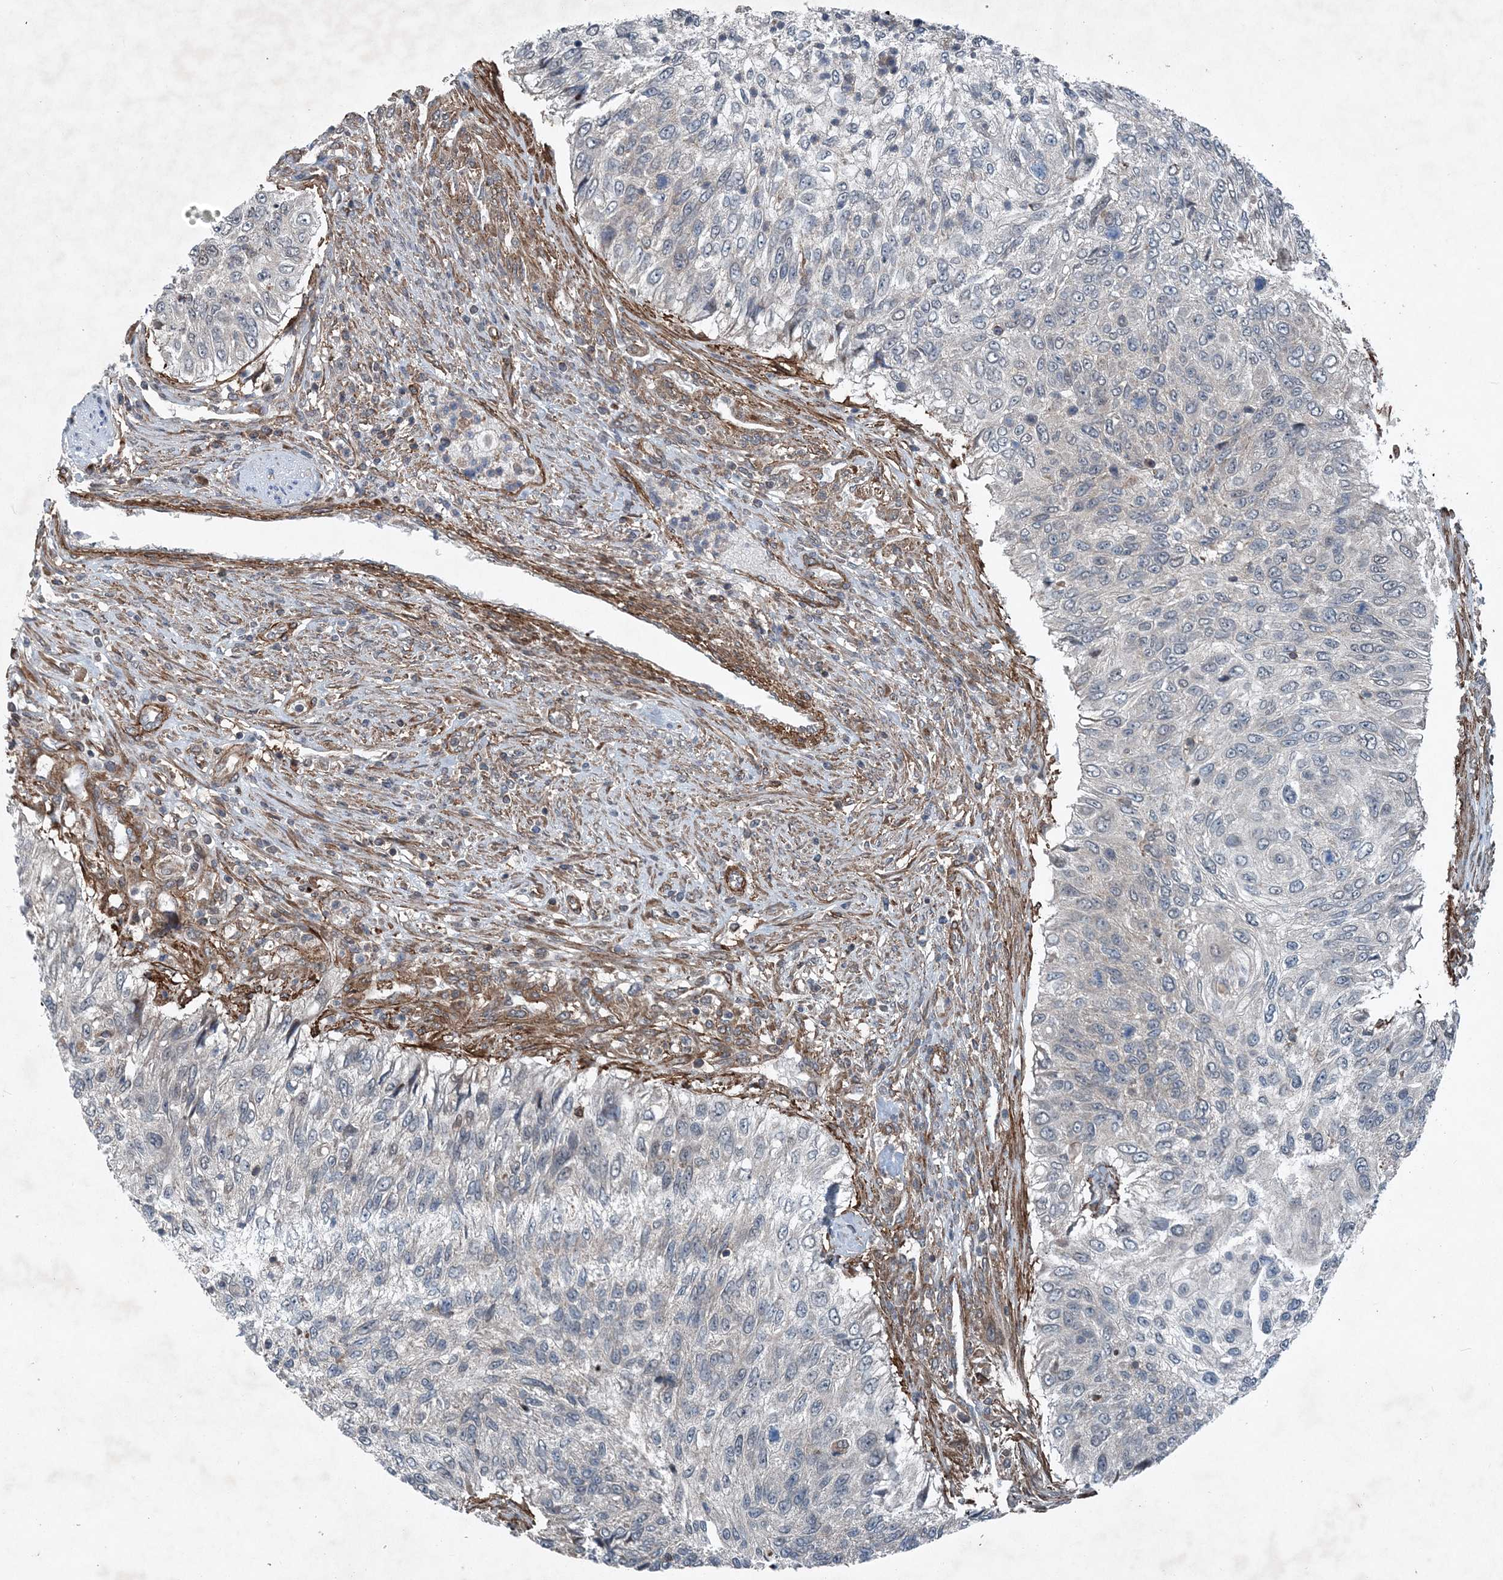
{"staining": {"intensity": "negative", "quantity": "none", "location": "none"}, "tissue": "urothelial cancer", "cell_type": "Tumor cells", "image_type": "cancer", "snomed": [{"axis": "morphology", "description": "Urothelial carcinoma, High grade"}, {"axis": "topography", "description": "Urinary bladder"}], "caption": "High-grade urothelial carcinoma stained for a protein using immunohistochemistry exhibits no positivity tumor cells.", "gene": "NDUFA2", "patient": {"sex": "female", "age": 60}}